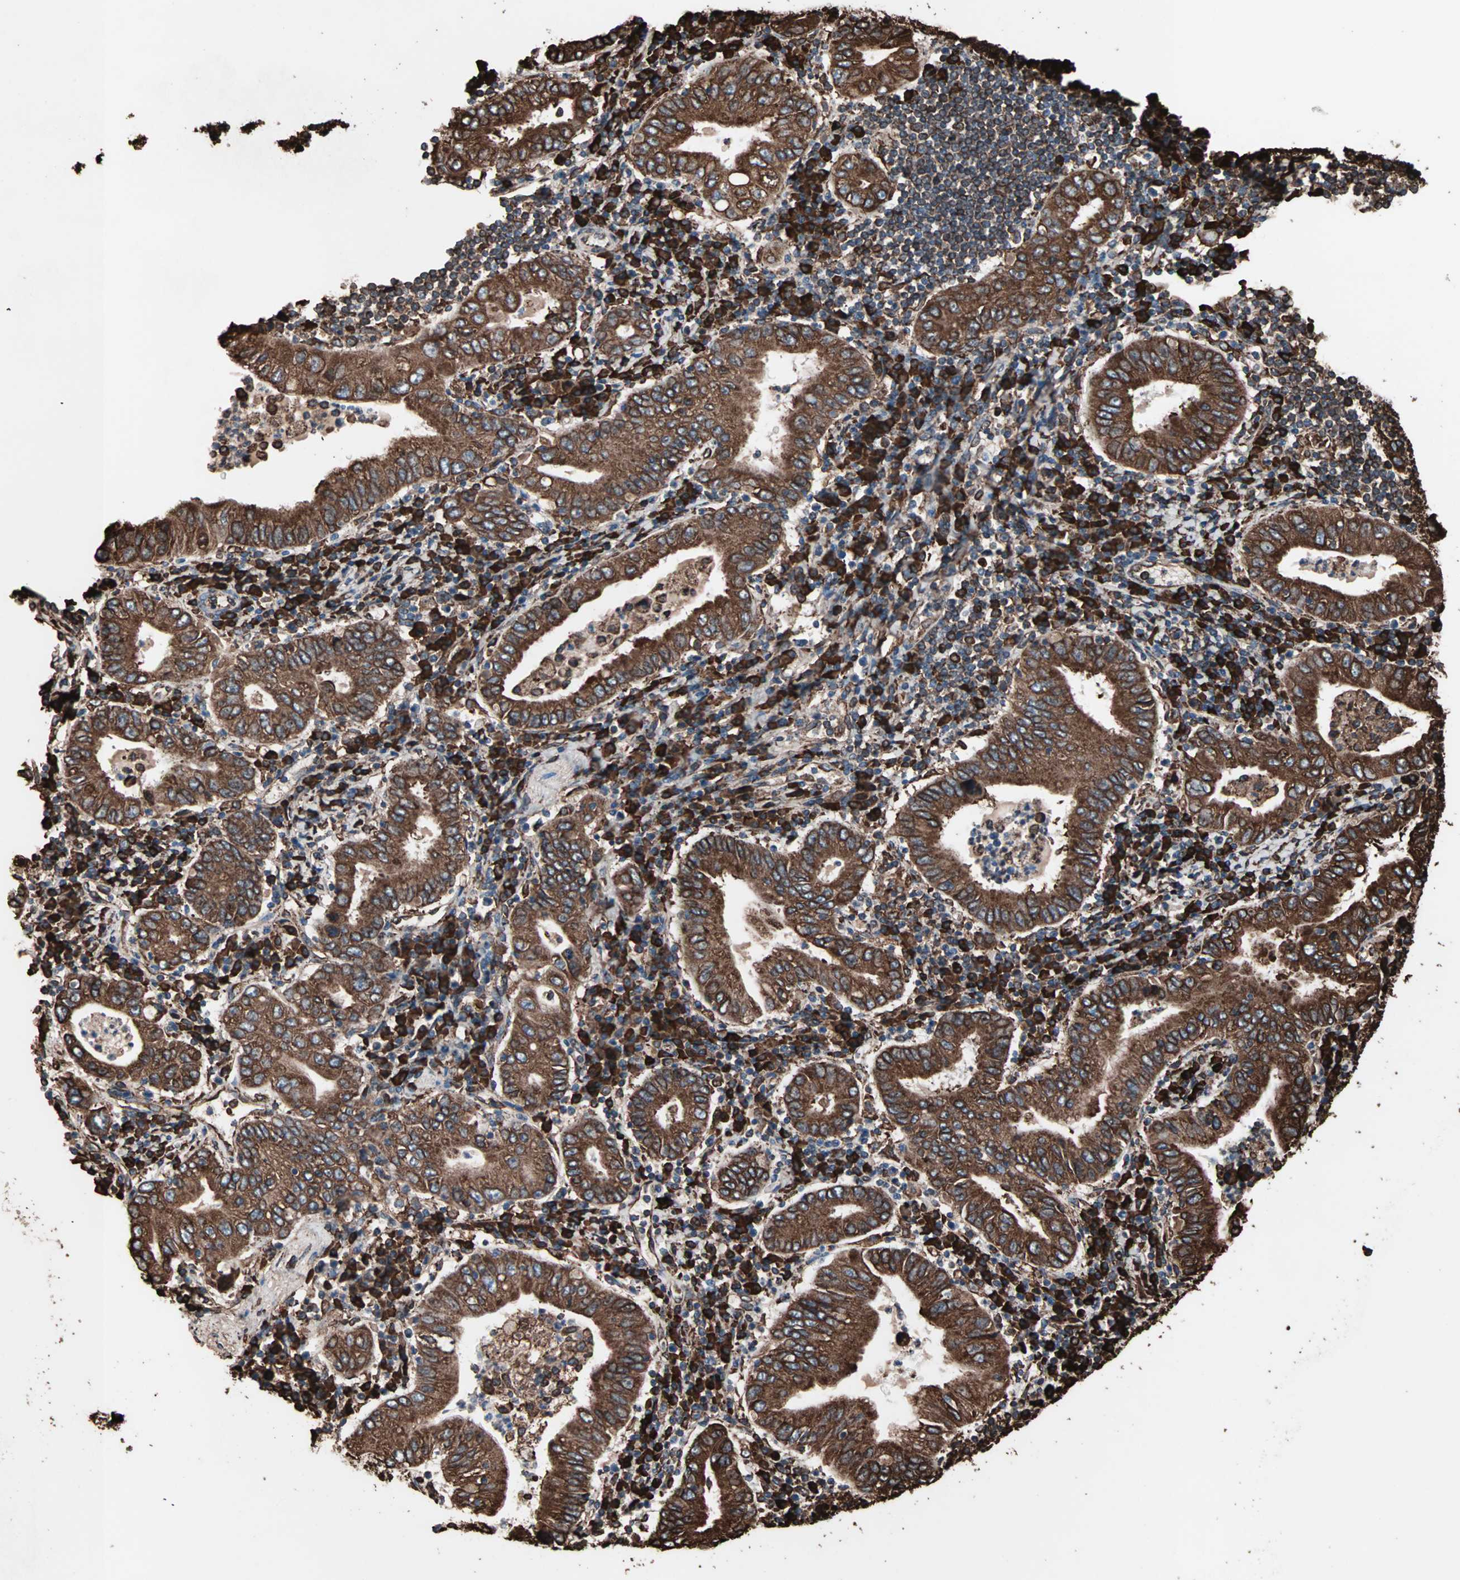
{"staining": {"intensity": "strong", "quantity": ">75%", "location": "cytoplasmic/membranous"}, "tissue": "stomach cancer", "cell_type": "Tumor cells", "image_type": "cancer", "snomed": [{"axis": "morphology", "description": "Normal tissue, NOS"}, {"axis": "morphology", "description": "Adenocarcinoma, NOS"}, {"axis": "topography", "description": "Esophagus"}, {"axis": "topography", "description": "Stomach, upper"}, {"axis": "topography", "description": "Peripheral nerve tissue"}], "caption": "Brown immunohistochemical staining in stomach cancer (adenocarcinoma) reveals strong cytoplasmic/membranous positivity in about >75% of tumor cells. Ihc stains the protein of interest in brown and the nuclei are stained blue.", "gene": "HSP90B1", "patient": {"sex": "male", "age": 62}}